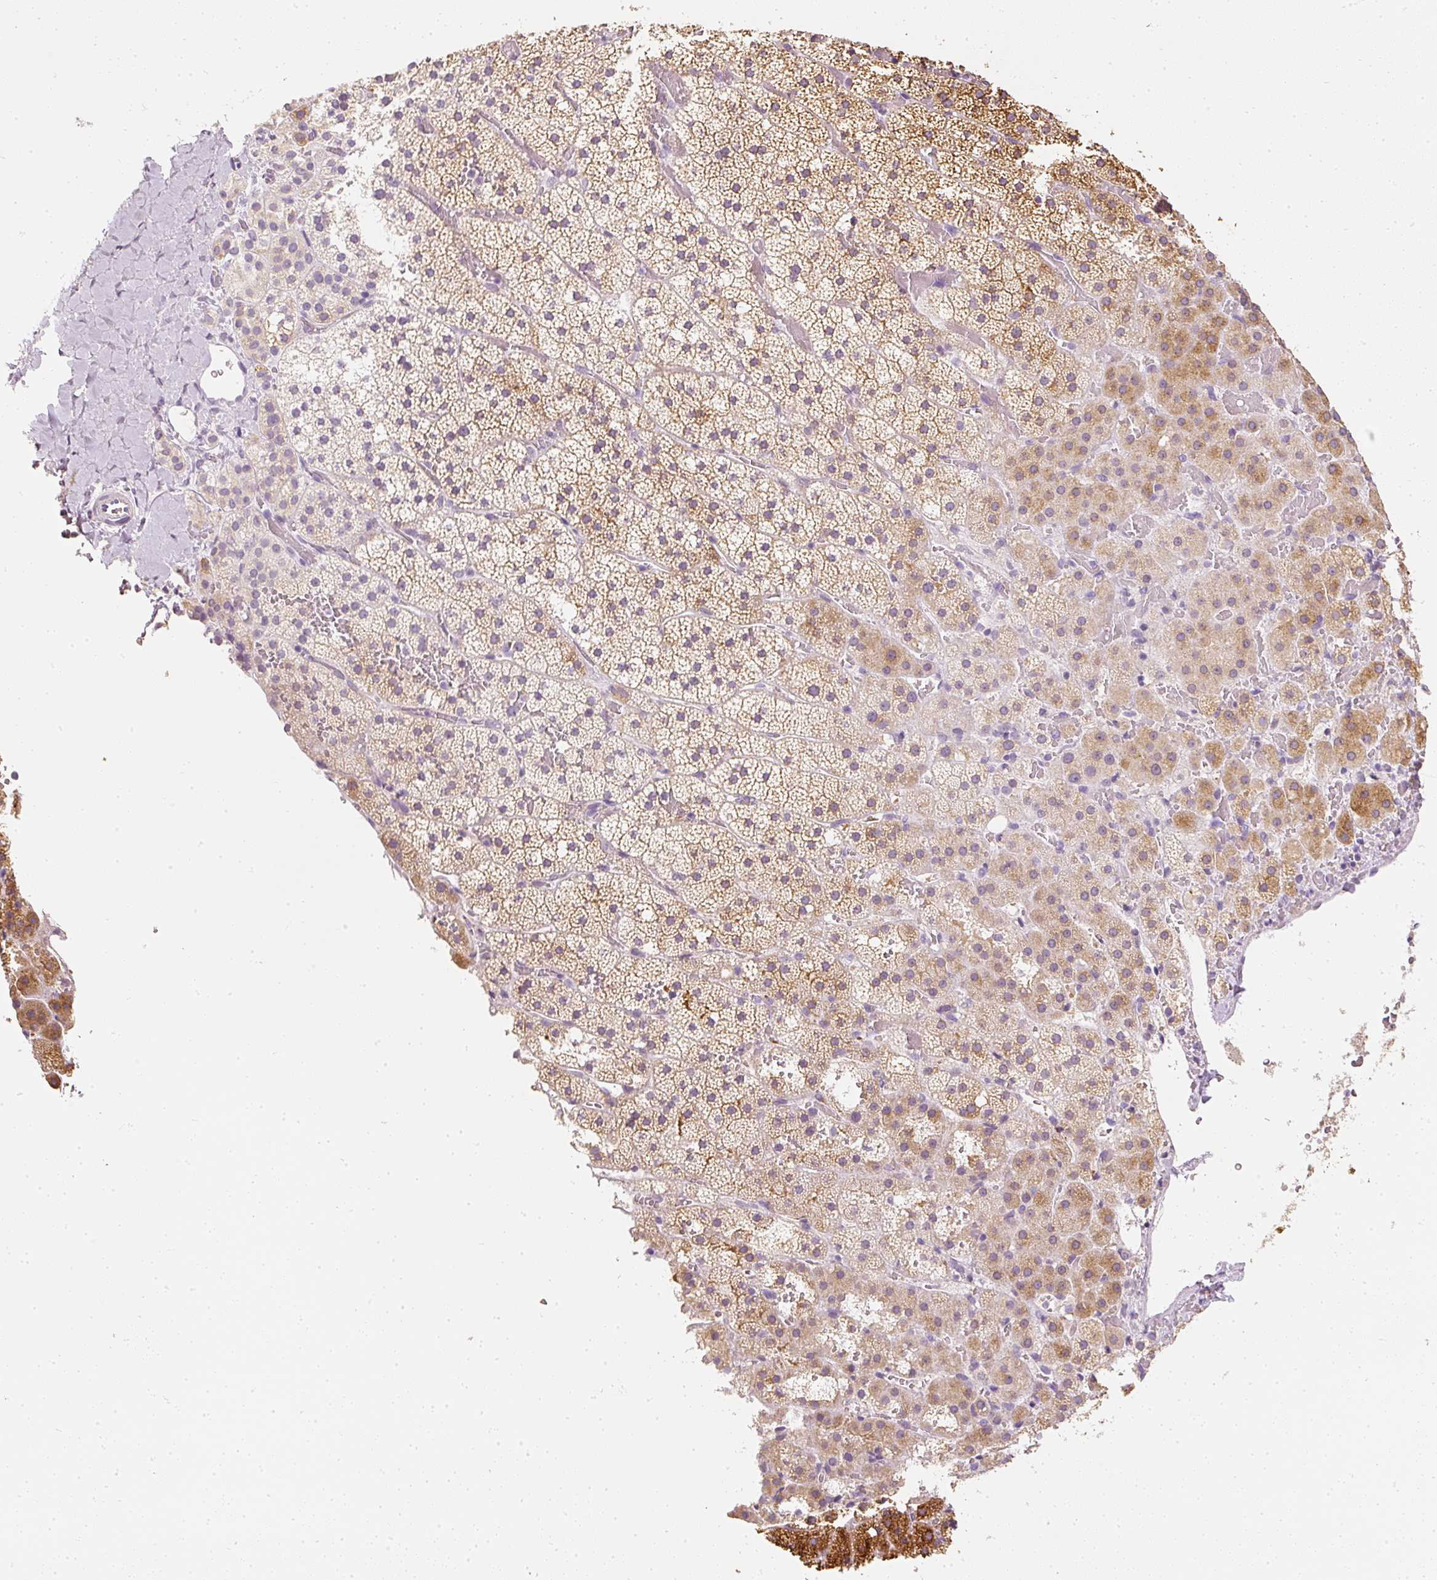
{"staining": {"intensity": "moderate", "quantity": "<25%", "location": "cytoplasmic/membranous"}, "tissue": "adrenal gland", "cell_type": "Glandular cells", "image_type": "normal", "snomed": [{"axis": "morphology", "description": "Normal tissue, NOS"}, {"axis": "topography", "description": "Adrenal gland"}], "caption": "Immunohistochemistry (IHC) (DAB (3,3'-diaminobenzidine)) staining of normal adrenal gland exhibits moderate cytoplasmic/membranous protein expression in about <25% of glandular cells. (brown staining indicates protein expression, while blue staining denotes nuclei).", "gene": "ELAVL3", "patient": {"sex": "male", "age": 53}}